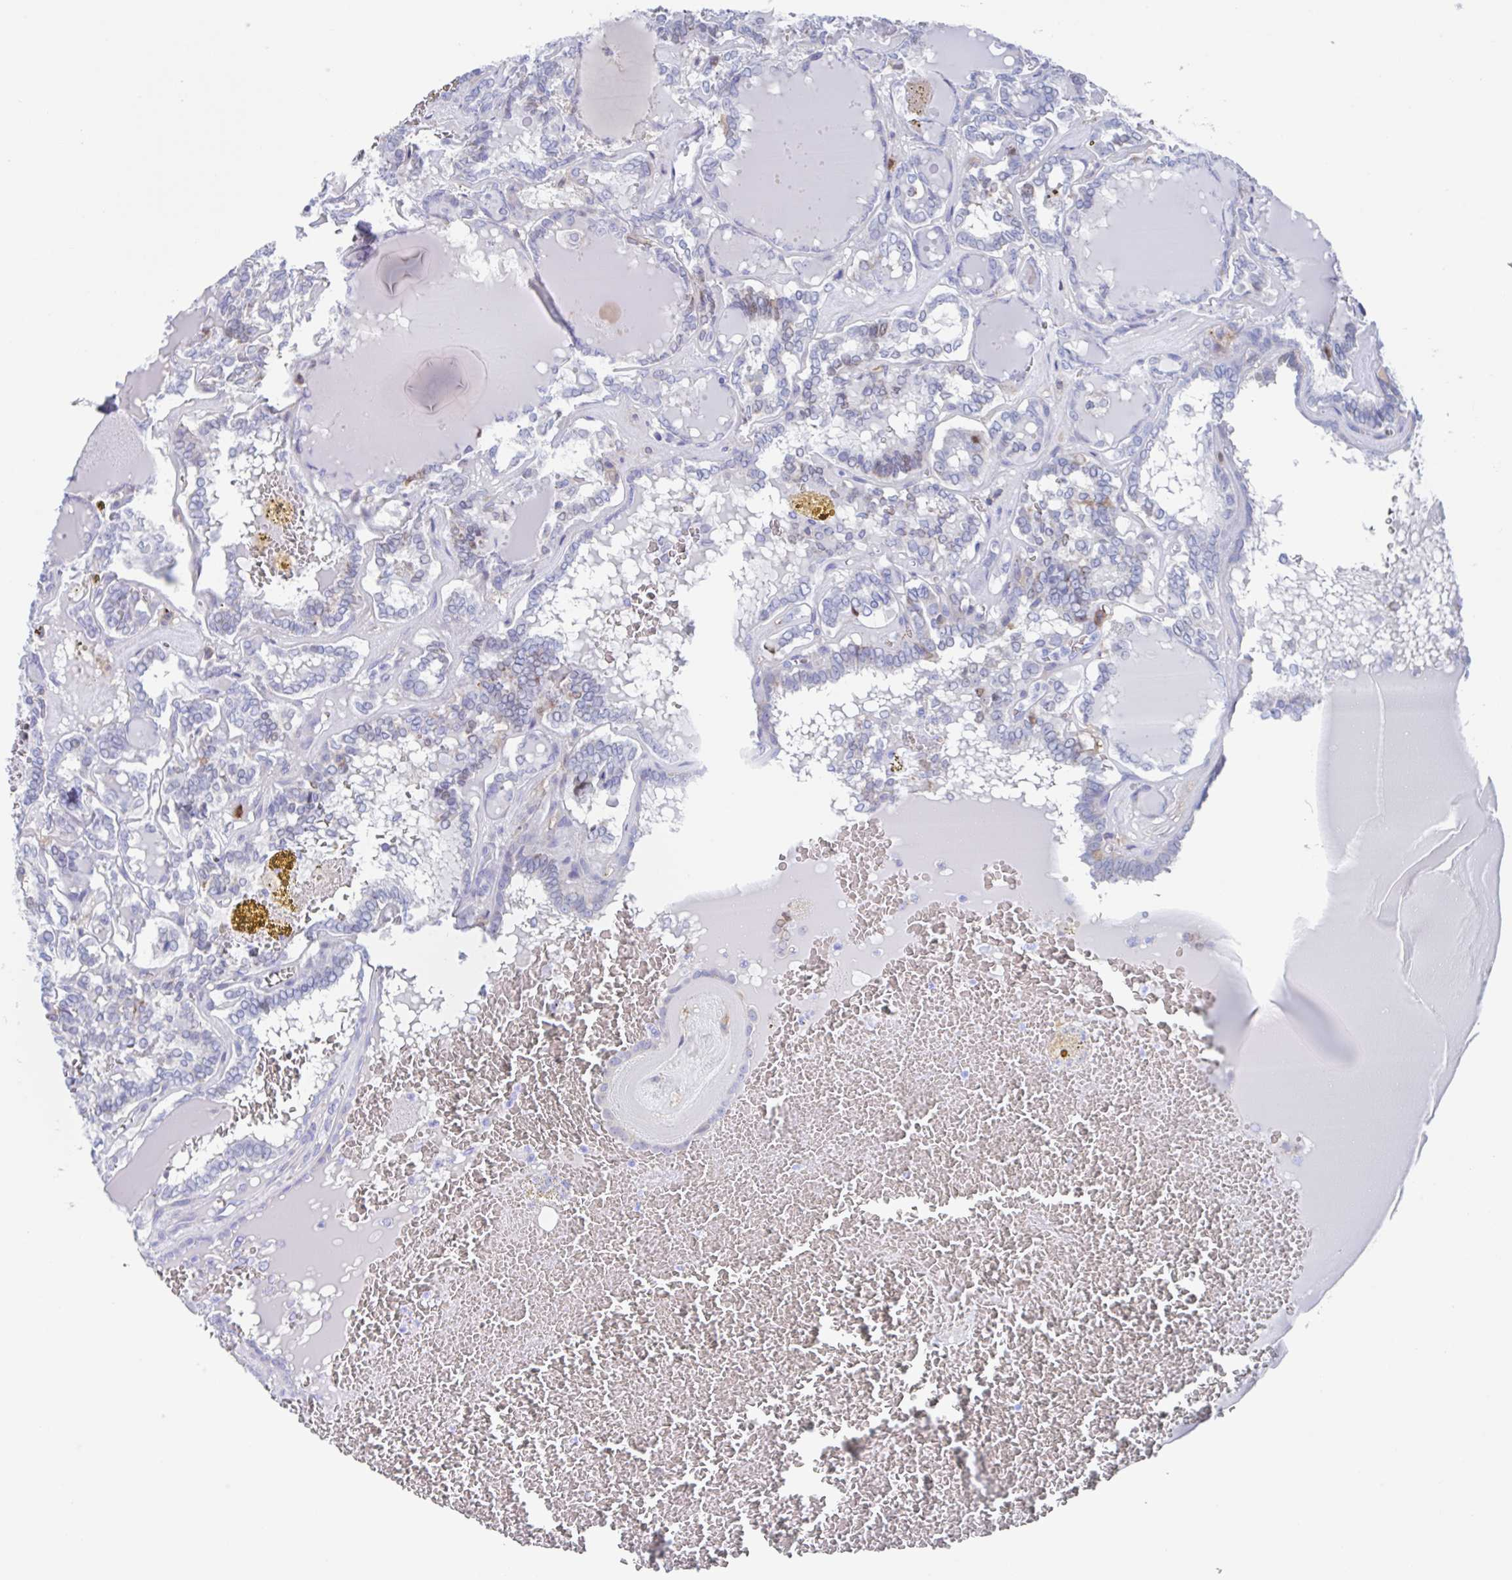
{"staining": {"intensity": "negative", "quantity": "none", "location": "none"}, "tissue": "thyroid cancer", "cell_type": "Tumor cells", "image_type": "cancer", "snomed": [{"axis": "morphology", "description": "Papillary adenocarcinoma, NOS"}, {"axis": "topography", "description": "Thyroid gland"}], "caption": "Tumor cells show no significant protein staining in papillary adenocarcinoma (thyroid).", "gene": "FCGR3A", "patient": {"sex": "female", "age": 72}}